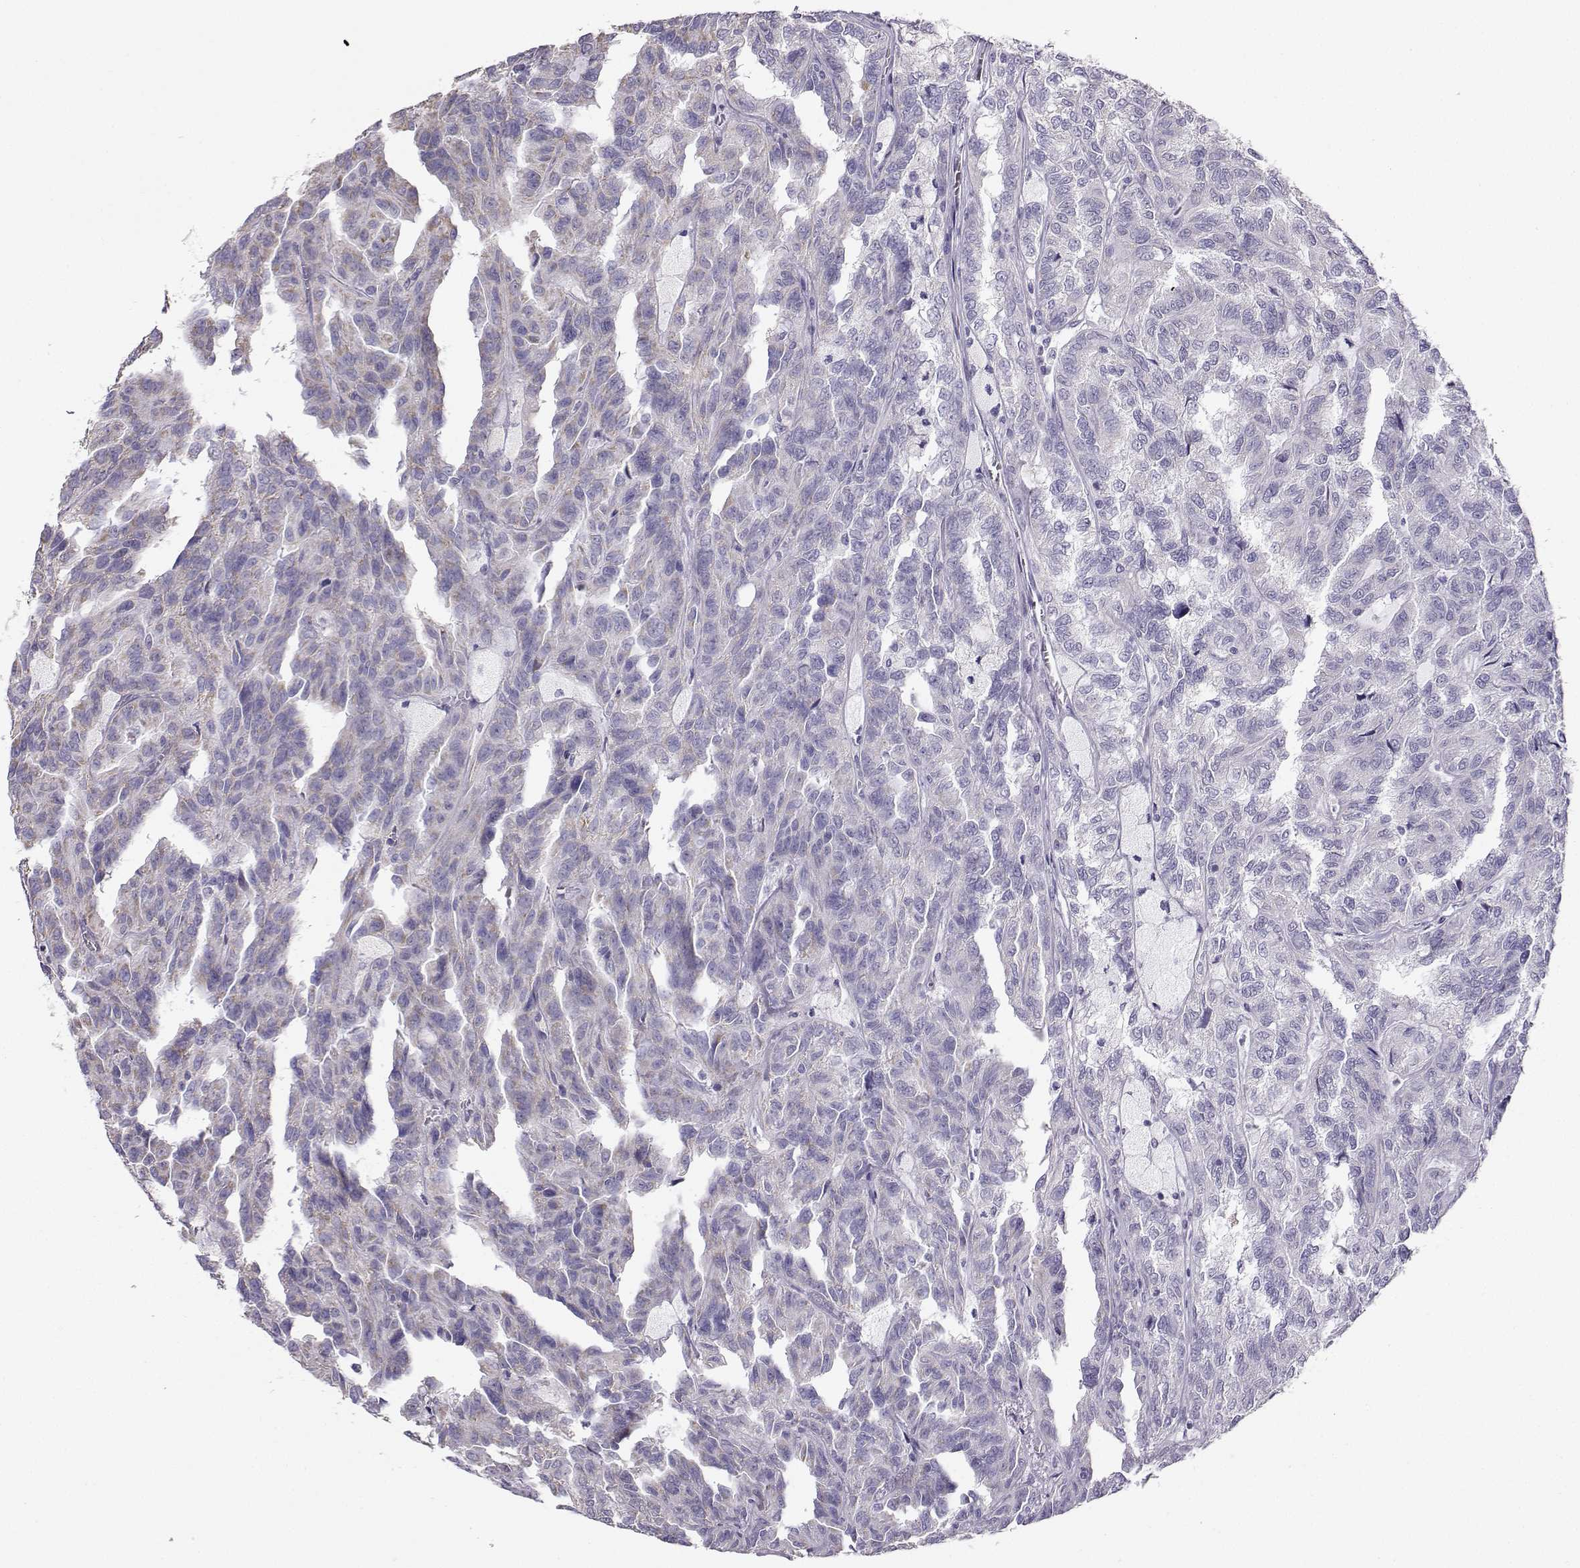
{"staining": {"intensity": "weak", "quantity": "<25%", "location": "cytoplasmic/membranous"}, "tissue": "renal cancer", "cell_type": "Tumor cells", "image_type": "cancer", "snomed": [{"axis": "morphology", "description": "Adenocarcinoma, NOS"}, {"axis": "topography", "description": "Kidney"}], "caption": "Micrograph shows no protein positivity in tumor cells of renal cancer (adenocarcinoma) tissue.", "gene": "AVP", "patient": {"sex": "male", "age": 79}}